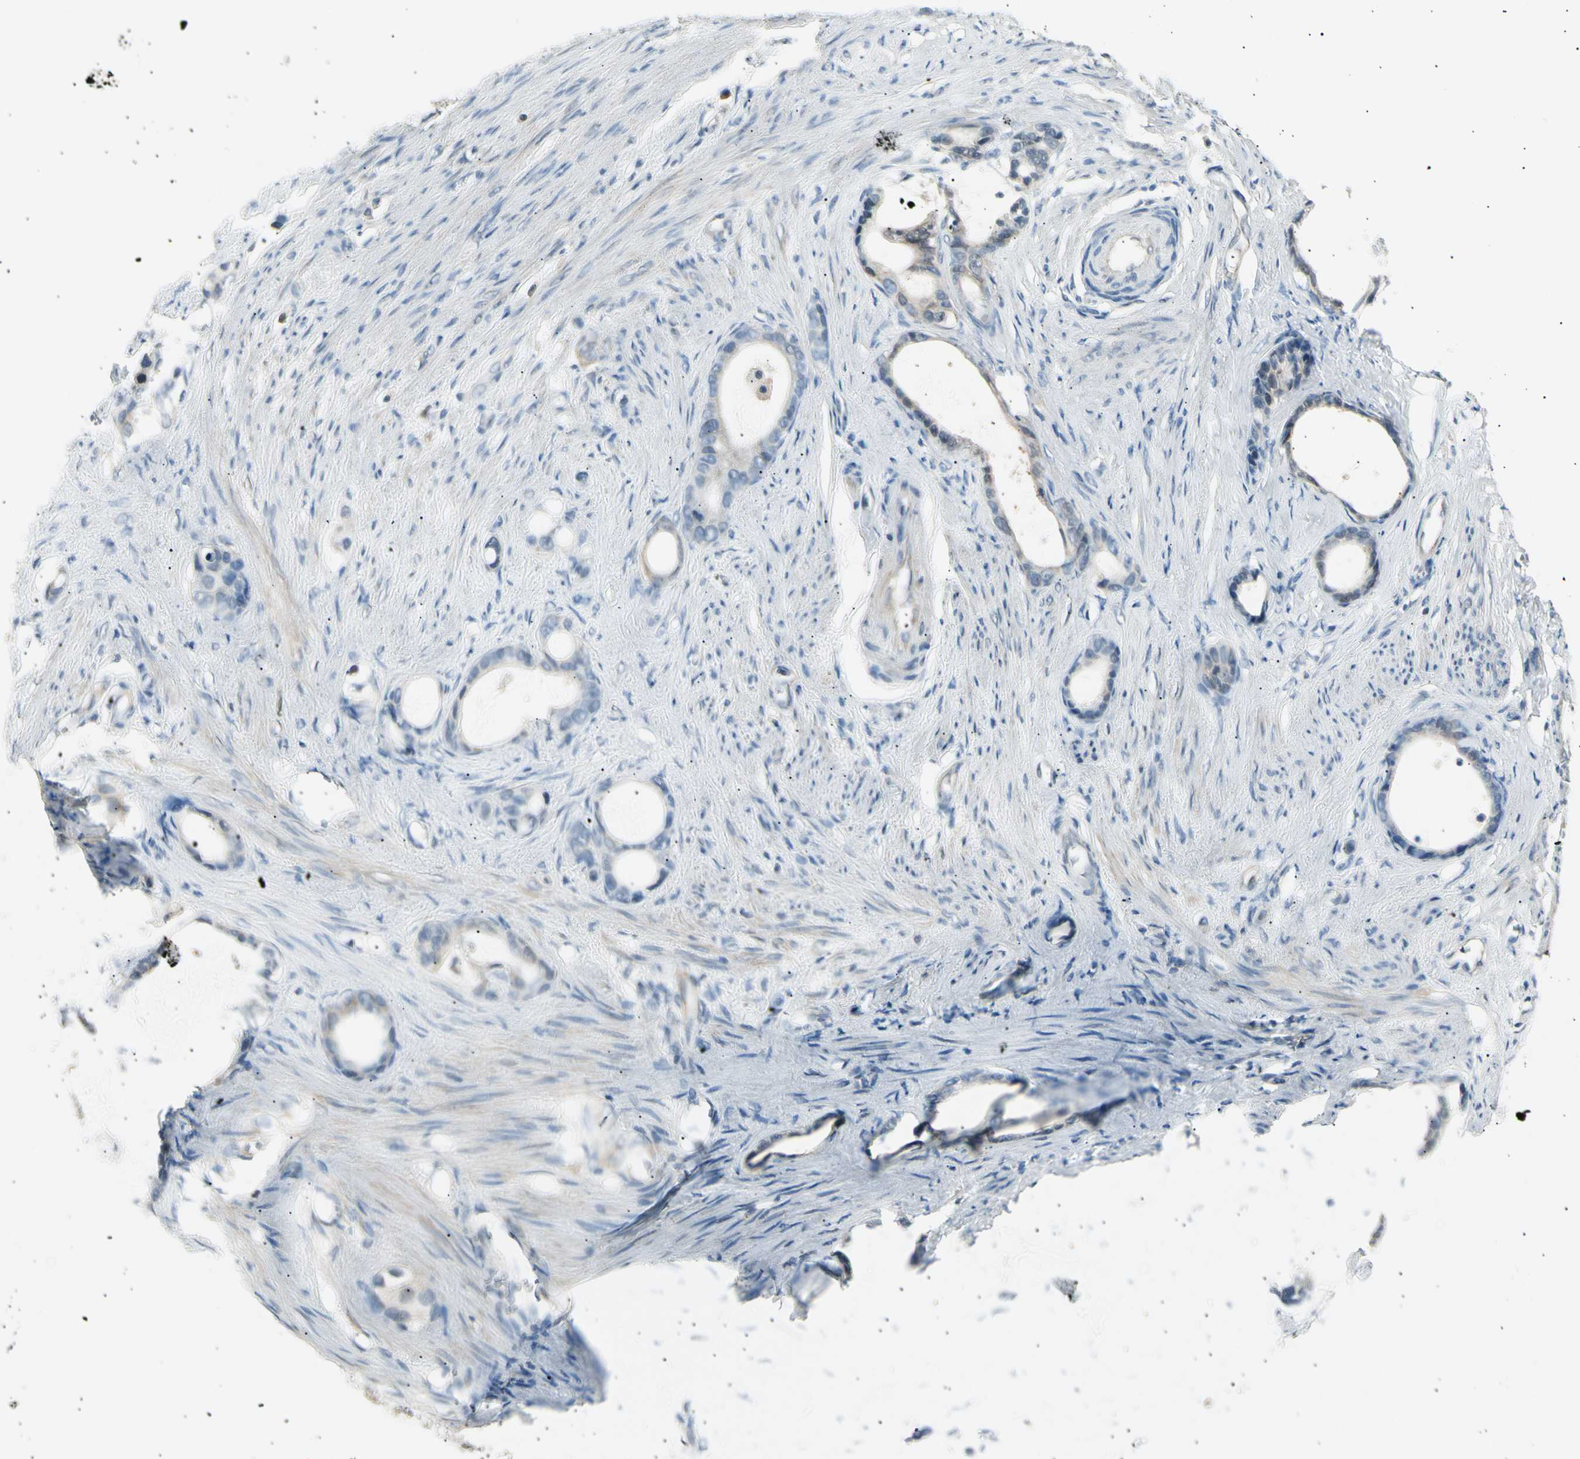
{"staining": {"intensity": "weak", "quantity": "25%-75%", "location": "cytoplasmic/membranous"}, "tissue": "stomach cancer", "cell_type": "Tumor cells", "image_type": "cancer", "snomed": [{"axis": "morphology", "description": "Adenocarcinoma, NOS"}, {"axis": "topography", "description": "Stomach"}], "caption": "An immunohistochemistry micrograph of tumor tissue is shown. Protein staining in brown labels weak cytoplasmic/membranous positivity in stomach cancer within tumor cells. (Brightfield microscopy of DAB IHC at high magnification).", "gene": "LHPP", "patient": {"sex": "female", "age": 75}}